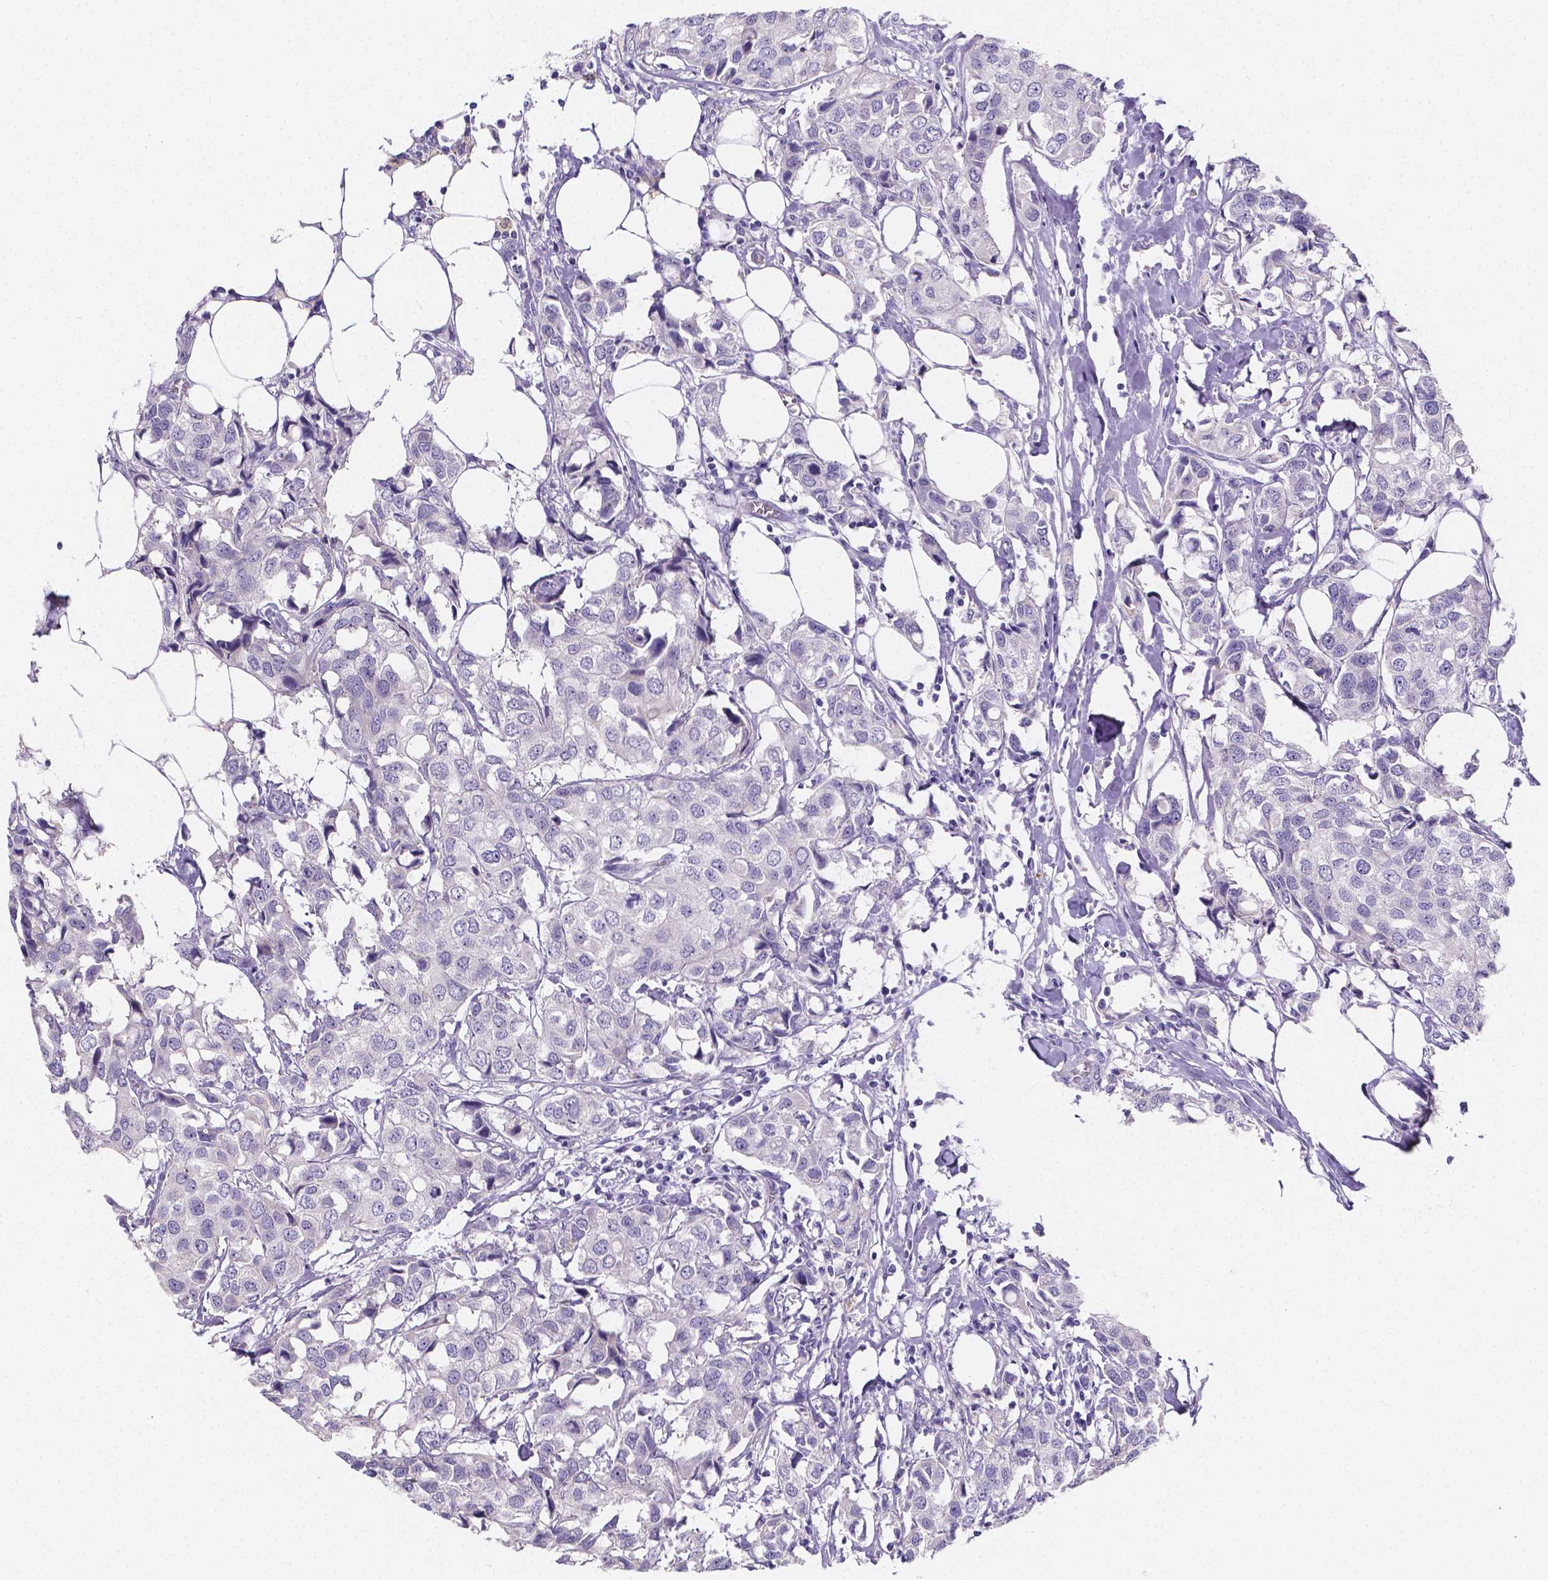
{"staining": {"intensity": "negative", "quantity": "none", "location": "none"}, "tissue": "breast cancer", "cell_type": "Tumor cells", "image_type": "cancer", "snomed": [{"axis": "morphology", "description": "Duct carcinoma"}, {"axis": "topography", "description": "Breast"}], "caption": "Tumor cells are negative for brown protein staining in breast intraductal carcinoma.", "gene": "PLXNA4", "patient": {"sex": "female", "age": 80}}